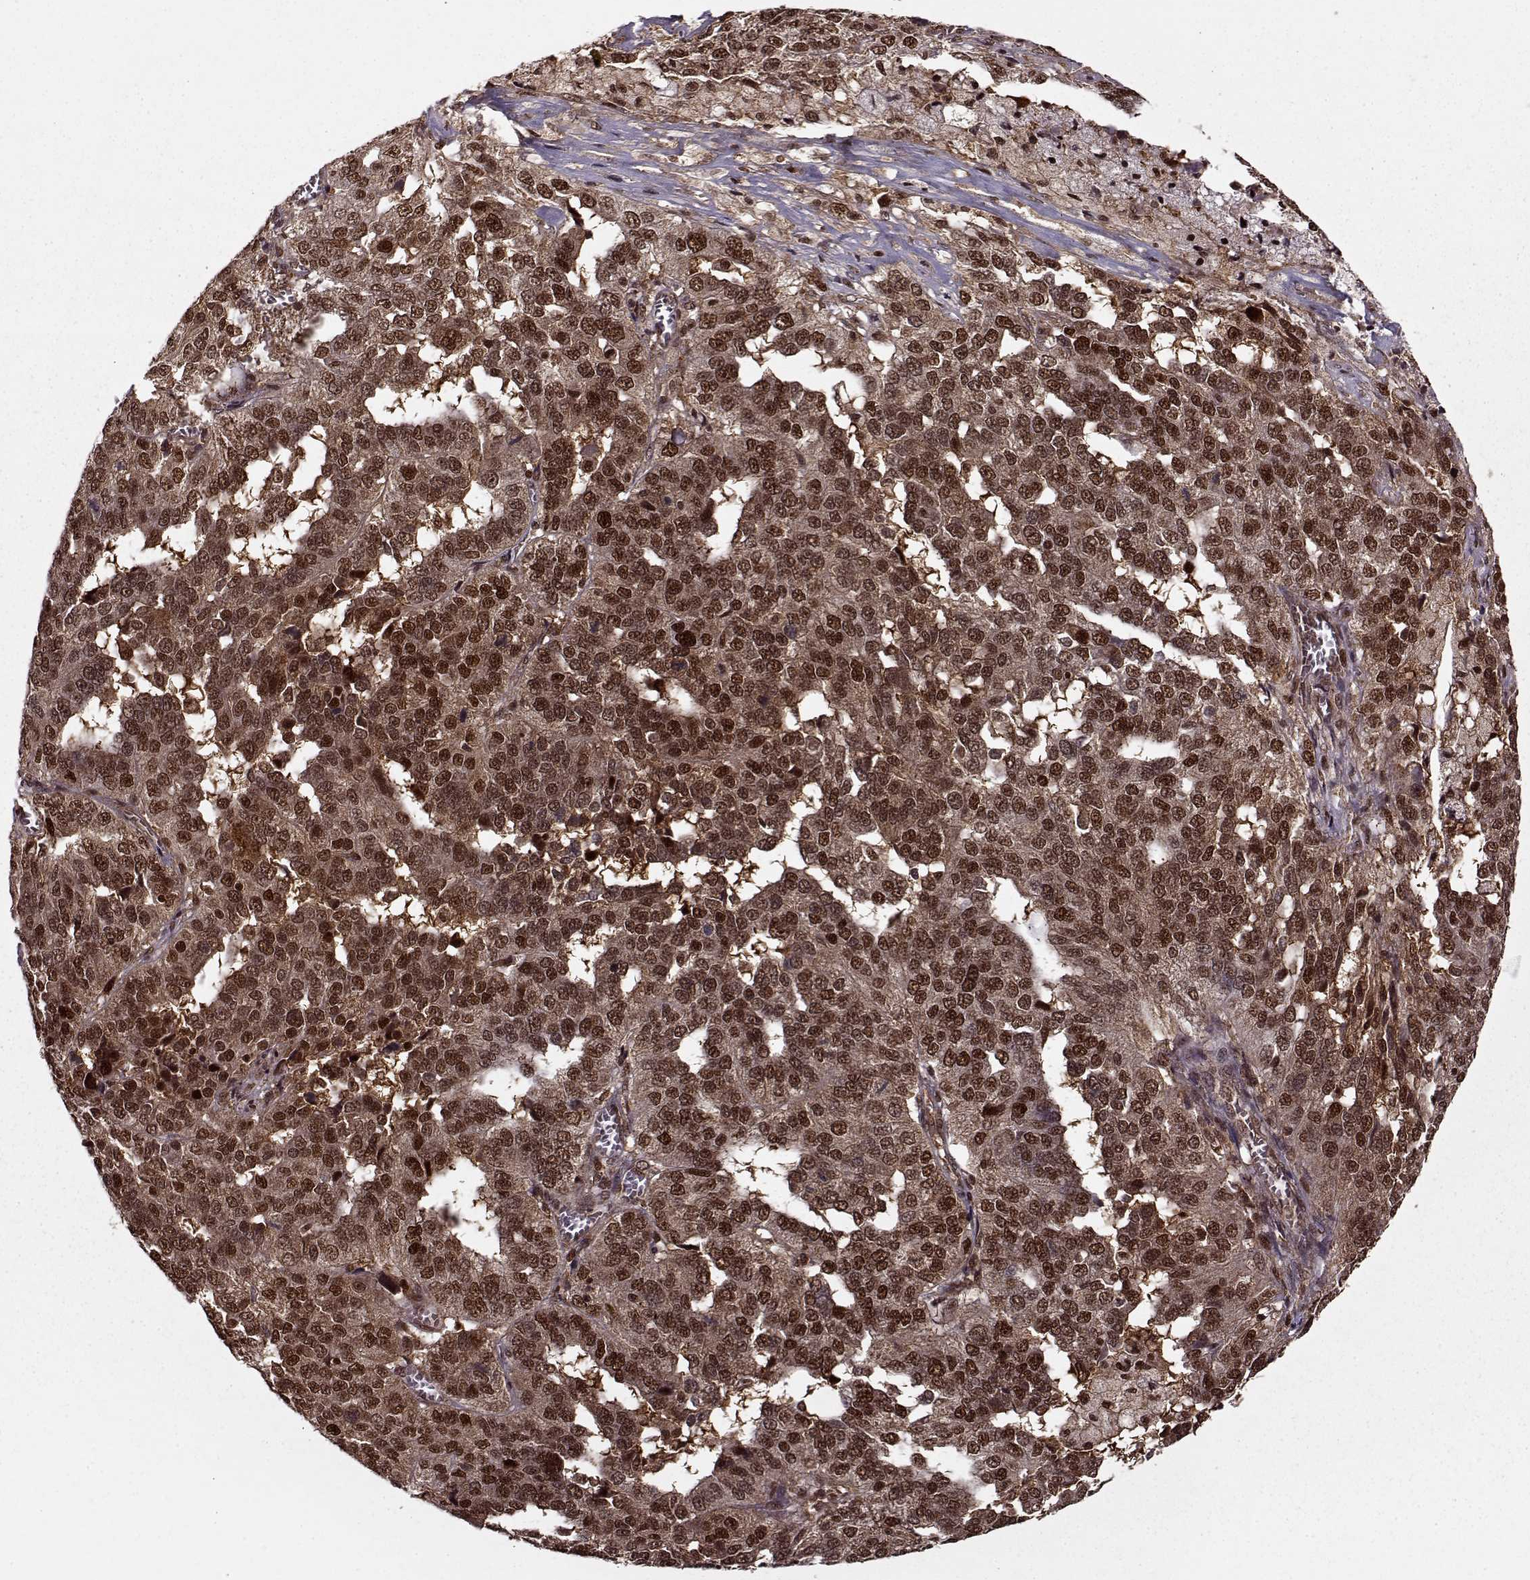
{"staining": {"intensity": "strong", "quantity": ">75%", "location": "cytoplasmic/membranous,nuclear"}, "tissue": "ovarian cancer", "cell_type": "Tumor cells", "image_type": "cancer", "snomed": [{"axis": "morphology", "description": "Carcinoma, endometroid"}, {"axis": "topography", "description": "Soft tissue"}, {"axis": "topography", "description": "Ovary"}], "caption": "There is high levels of strong cytoplasmic/membranous and nuclear positivity in tumor cells of ovarian cancer, as demonstrated by immunohistochemical staining (brown color).", "gene": "PSMA7", "patient": {"sex": "female", "age": 52}}